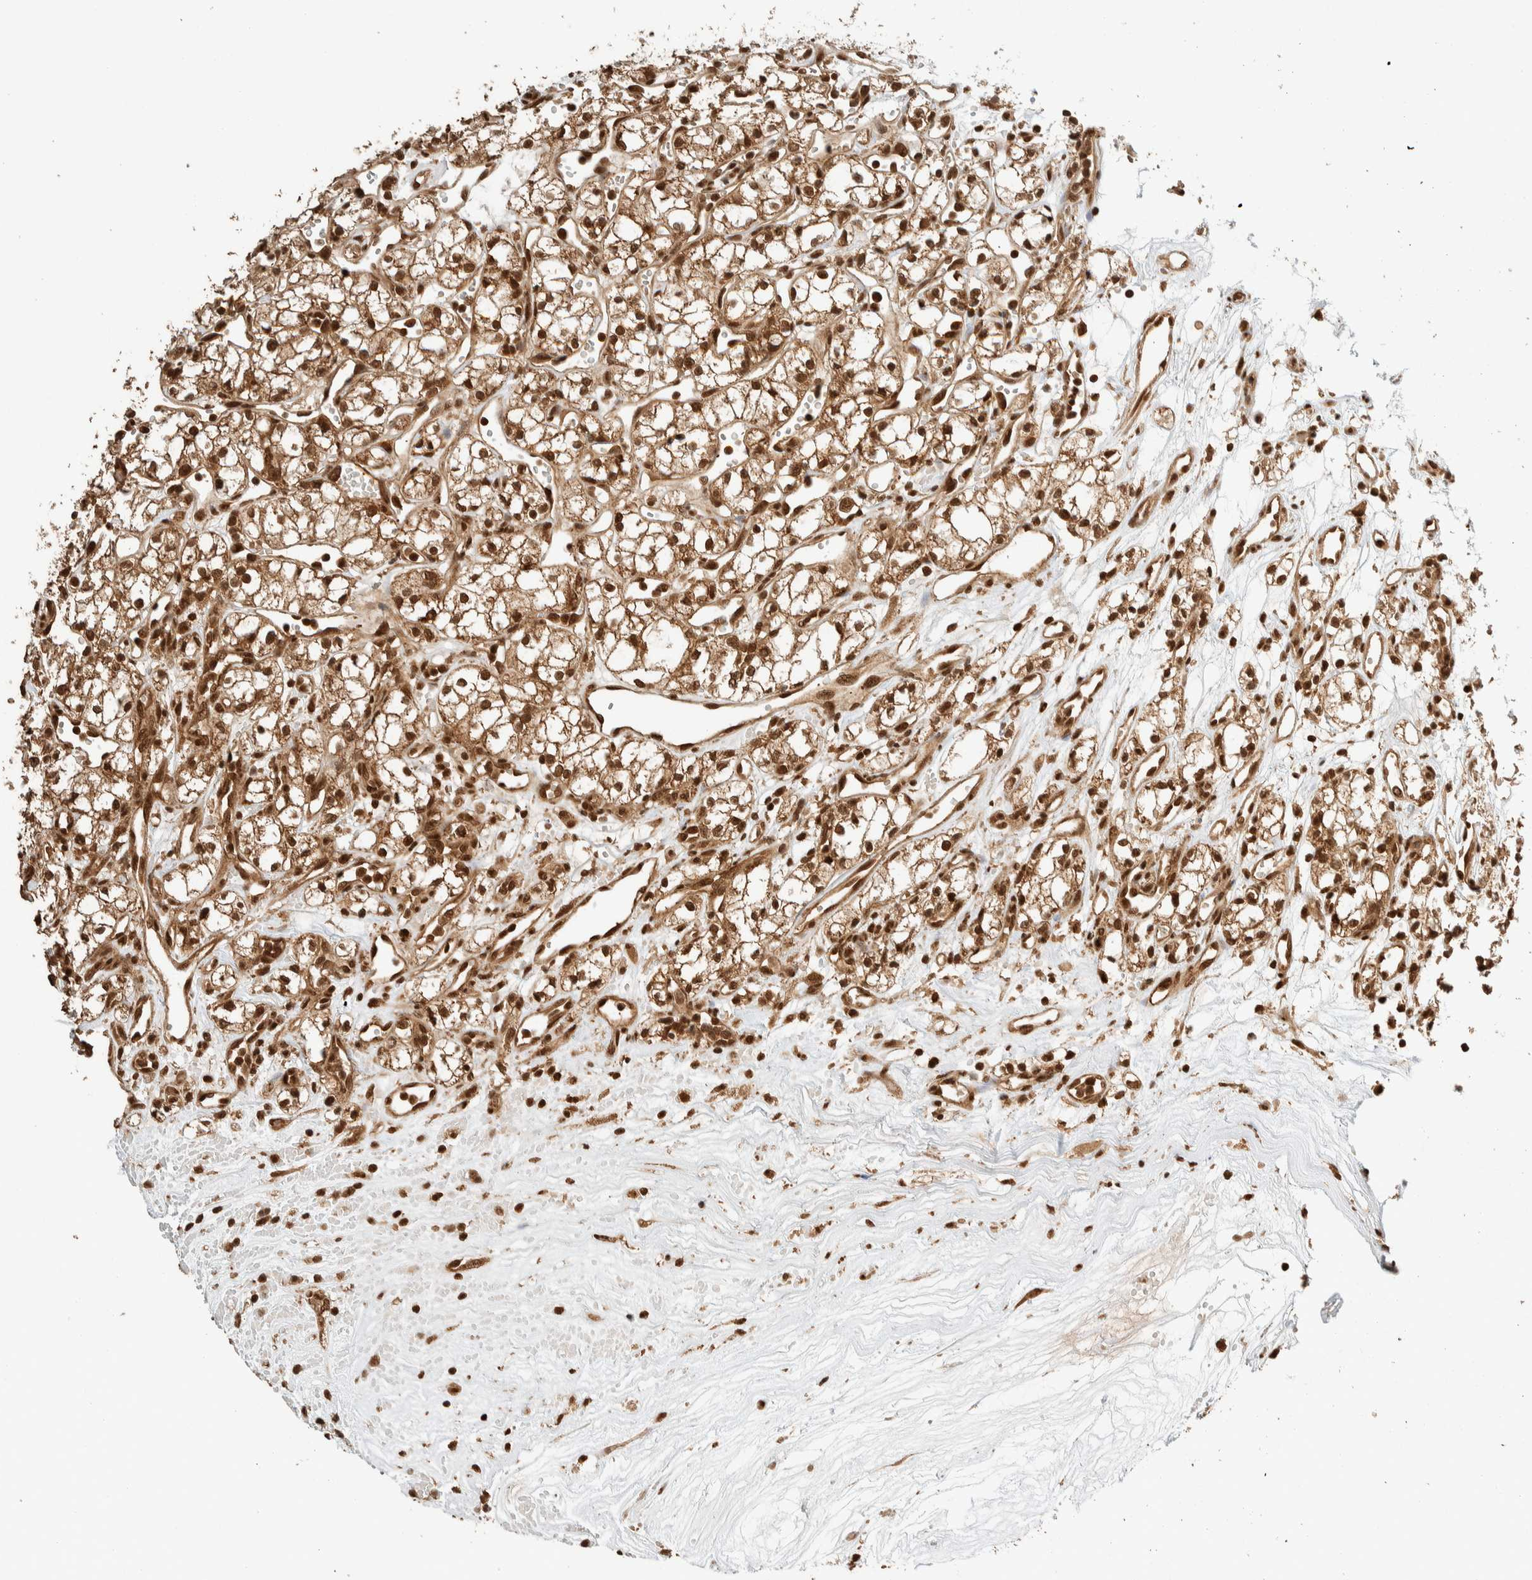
{"staining": {"intensity": "strong", "quantity": ">75%", "location": "cytoplasmic/membranous,nuclear"}, "tissue": "renal cancer", "cell_type": "Tumor cells", "image_type": "cancer", "snomed": [{"axis": "morphology", "description": "Adenocarcinoma, NOS"}, {"axis": "topography", "description": "Kidney"}], "caption": "Protein expression analysis of human renal cancer reveals strong cytoplasmic/membranous and nuclear positivity in approximately >75% of tumor cells.", "gene": "ZBTB2", "patient": {"sex": "male", "age": 59}}